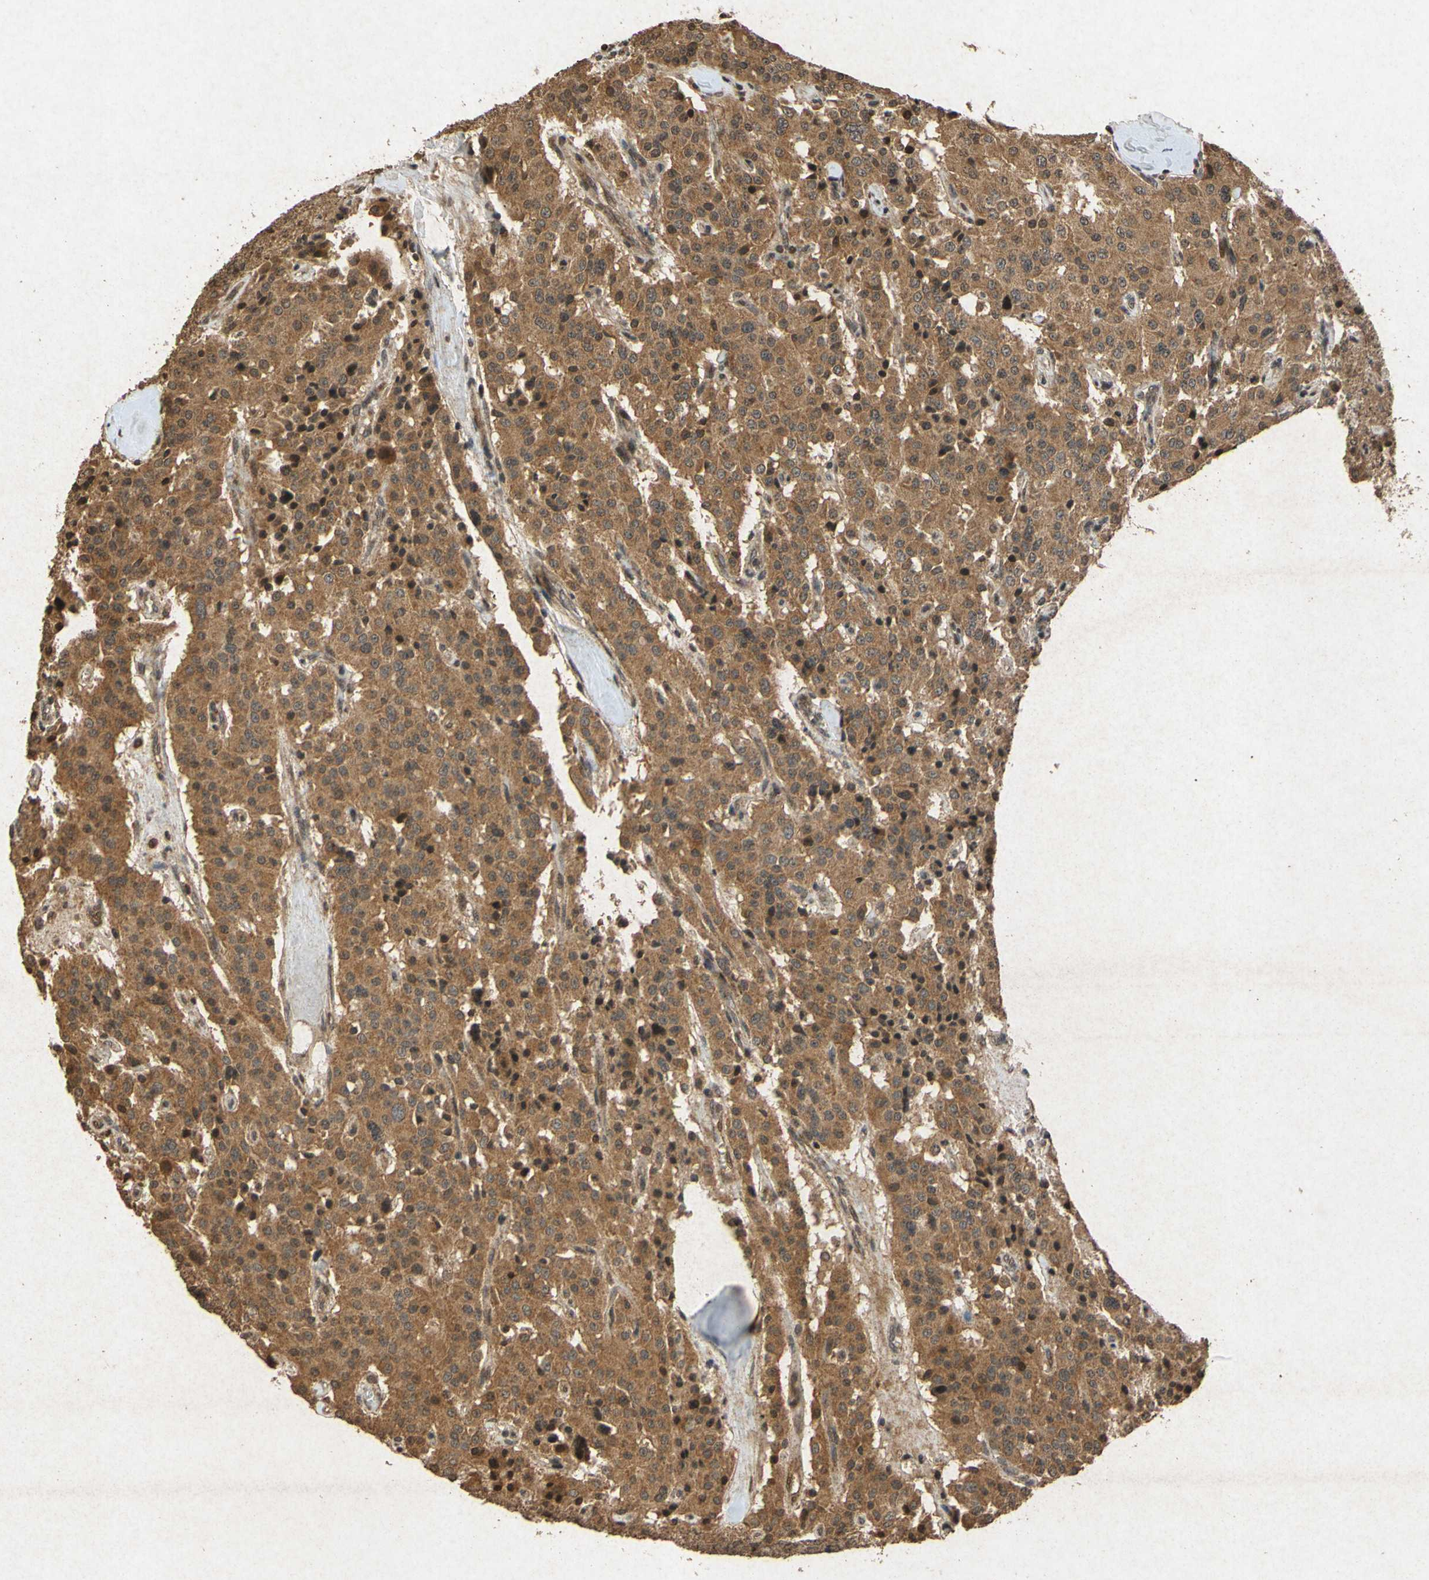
{"staining": {"intensity": "moderate", "quantity": ">75%", "location": "cytoplasmic/membranous"}, "tissue": "carcinoid", "cell_type": "Tumor cells", "image_type": "cancer", "snomed": [{"axis": "morphology", "description": "Carcinoid, malignant, NOS"}, {"axis": "topography", "description": "Lung"}], "caption": "A brown stain shows moderate cytoplasmic/membranous expression of a protein in carcinoid tumor cells.", "gene": "ATP6V1H", "patient": {"sex": "male", "age": 30}}